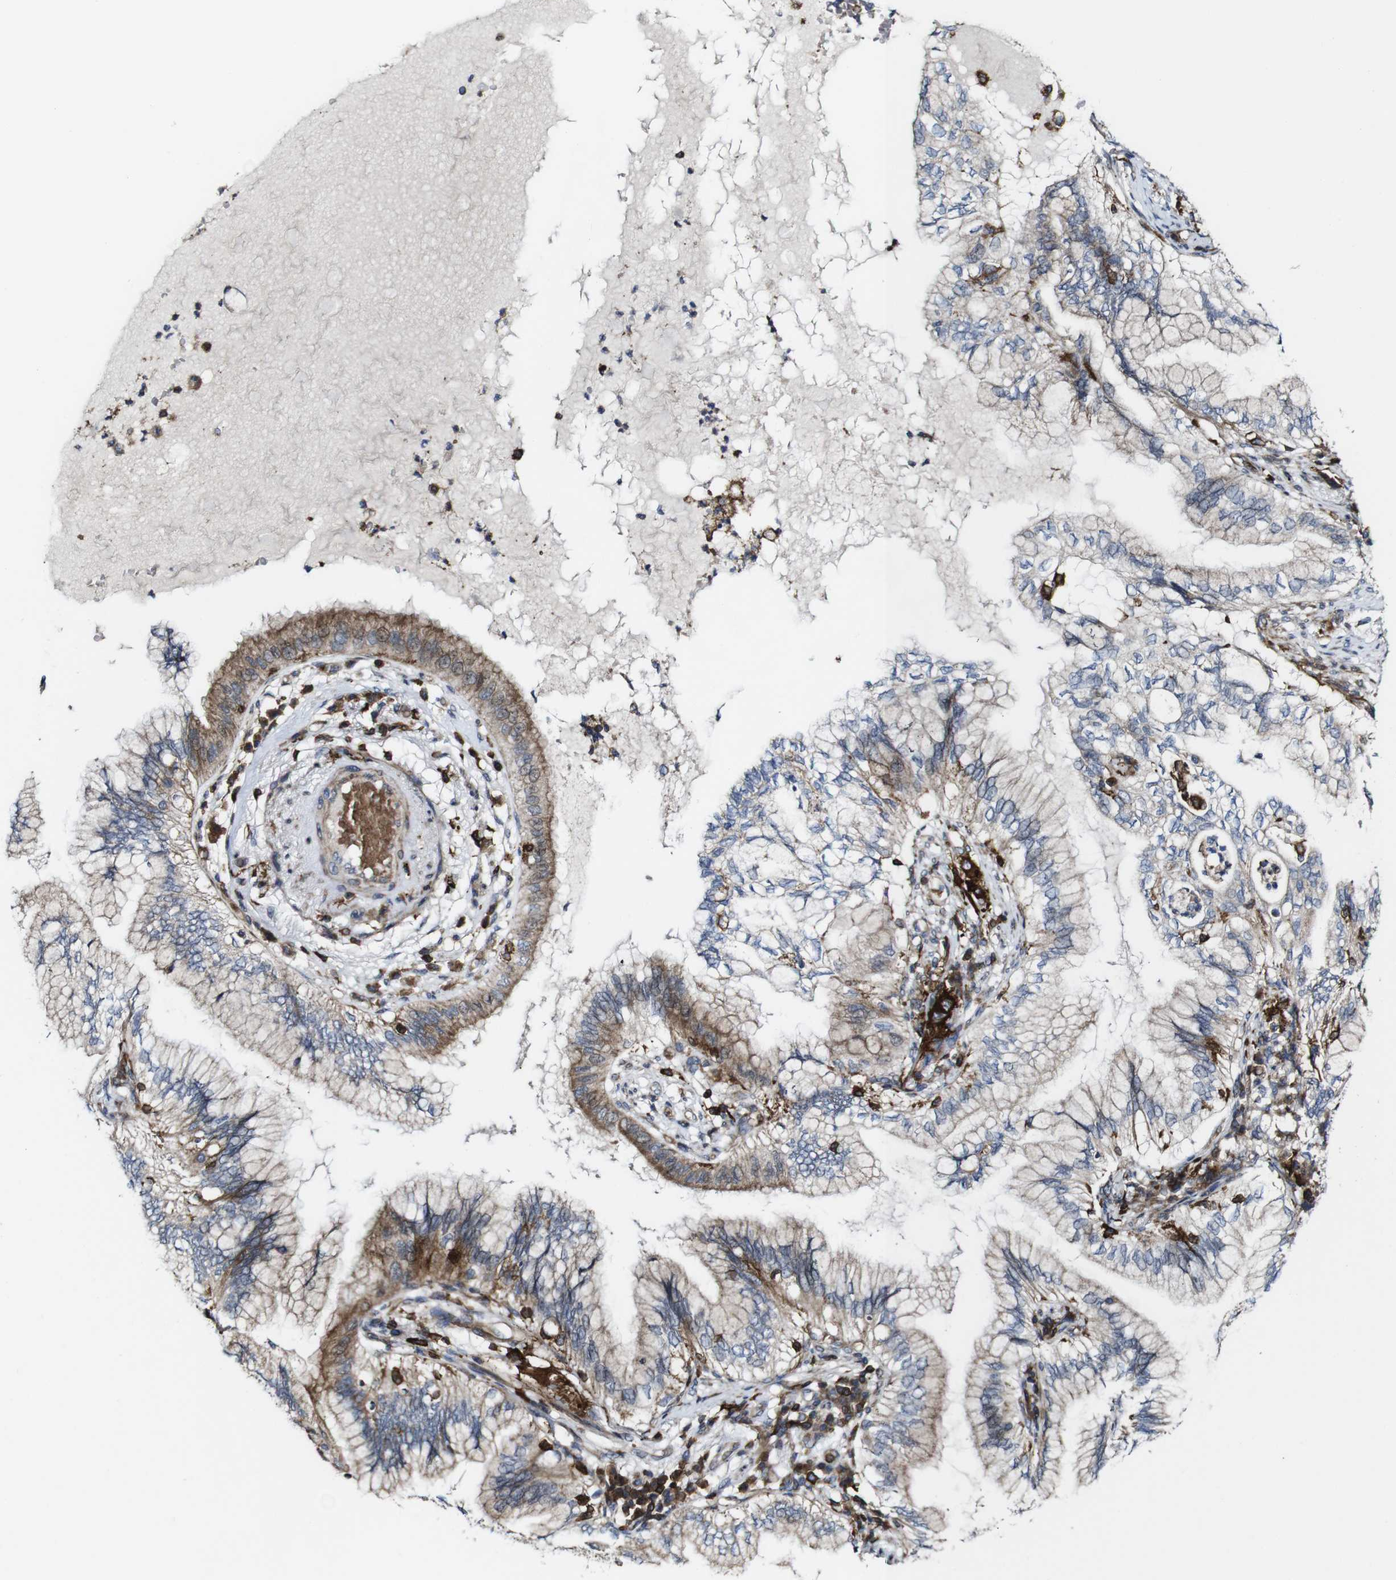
{"staining": {"intensity": "moderate", "quantity": "<25%", "location": "cytoplasmic/membranous"}, "tissue": "lung cancer", "cell_type": "Tumor cells", "image_type": "cancer", "snomed": [{"axis": "morphology", "description": "Normal tissue, NOS"}, {"axis": "morphology", "description": "Adenocarcinoma, NOS"}, {"axis": "topography", "description": "Bronchus"}, {"axis": "topography", "description": "Lung"}], "caption": "Immunohistochemical staining of lung cancer (adenocarcinoma) displays low levels of moderate cytoplasmic/membranous expression in about <25% of tumor cells.", "gene": "JAK2", "patient": {"sex": "female", "age": 70}}